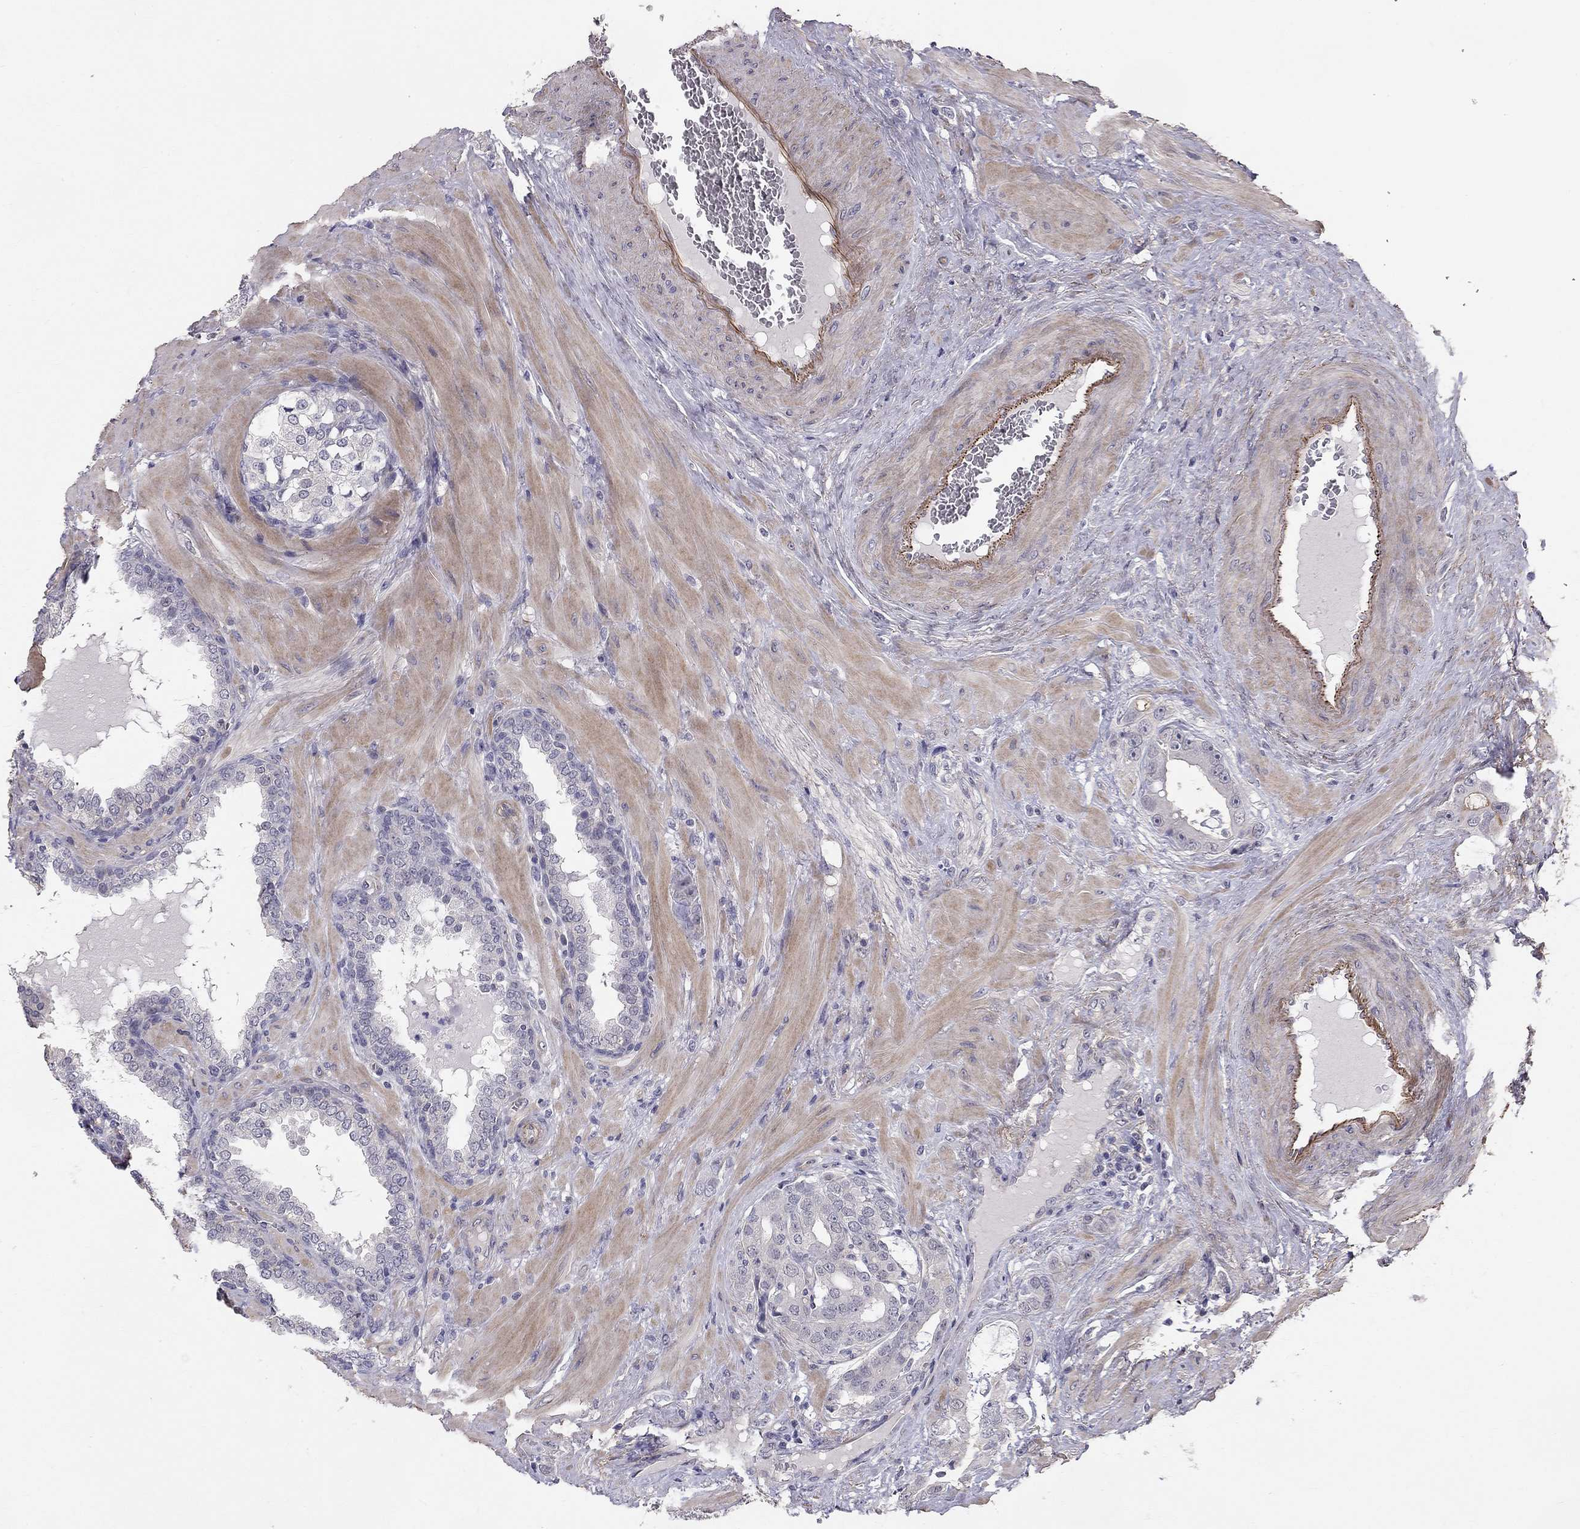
{"staining": {"intensity": "negative", "quantity": "none", "location": "none"}, "tissue": "prostate cancer", "cell_type": "Tumor cells", "image_type": "cancer", "snomed": [{"axis": "morphology", "description": "Adenocarcinoma, NOS"}, {"axis": "topography", "description": "Prostate"}], "caption": "Prostate adenocarcinoma was stained to show a protein in brown. There is no significant positivity in tumor cells.", "gene": "GJB4", "patient": {"sex": "male", "age": 57}}